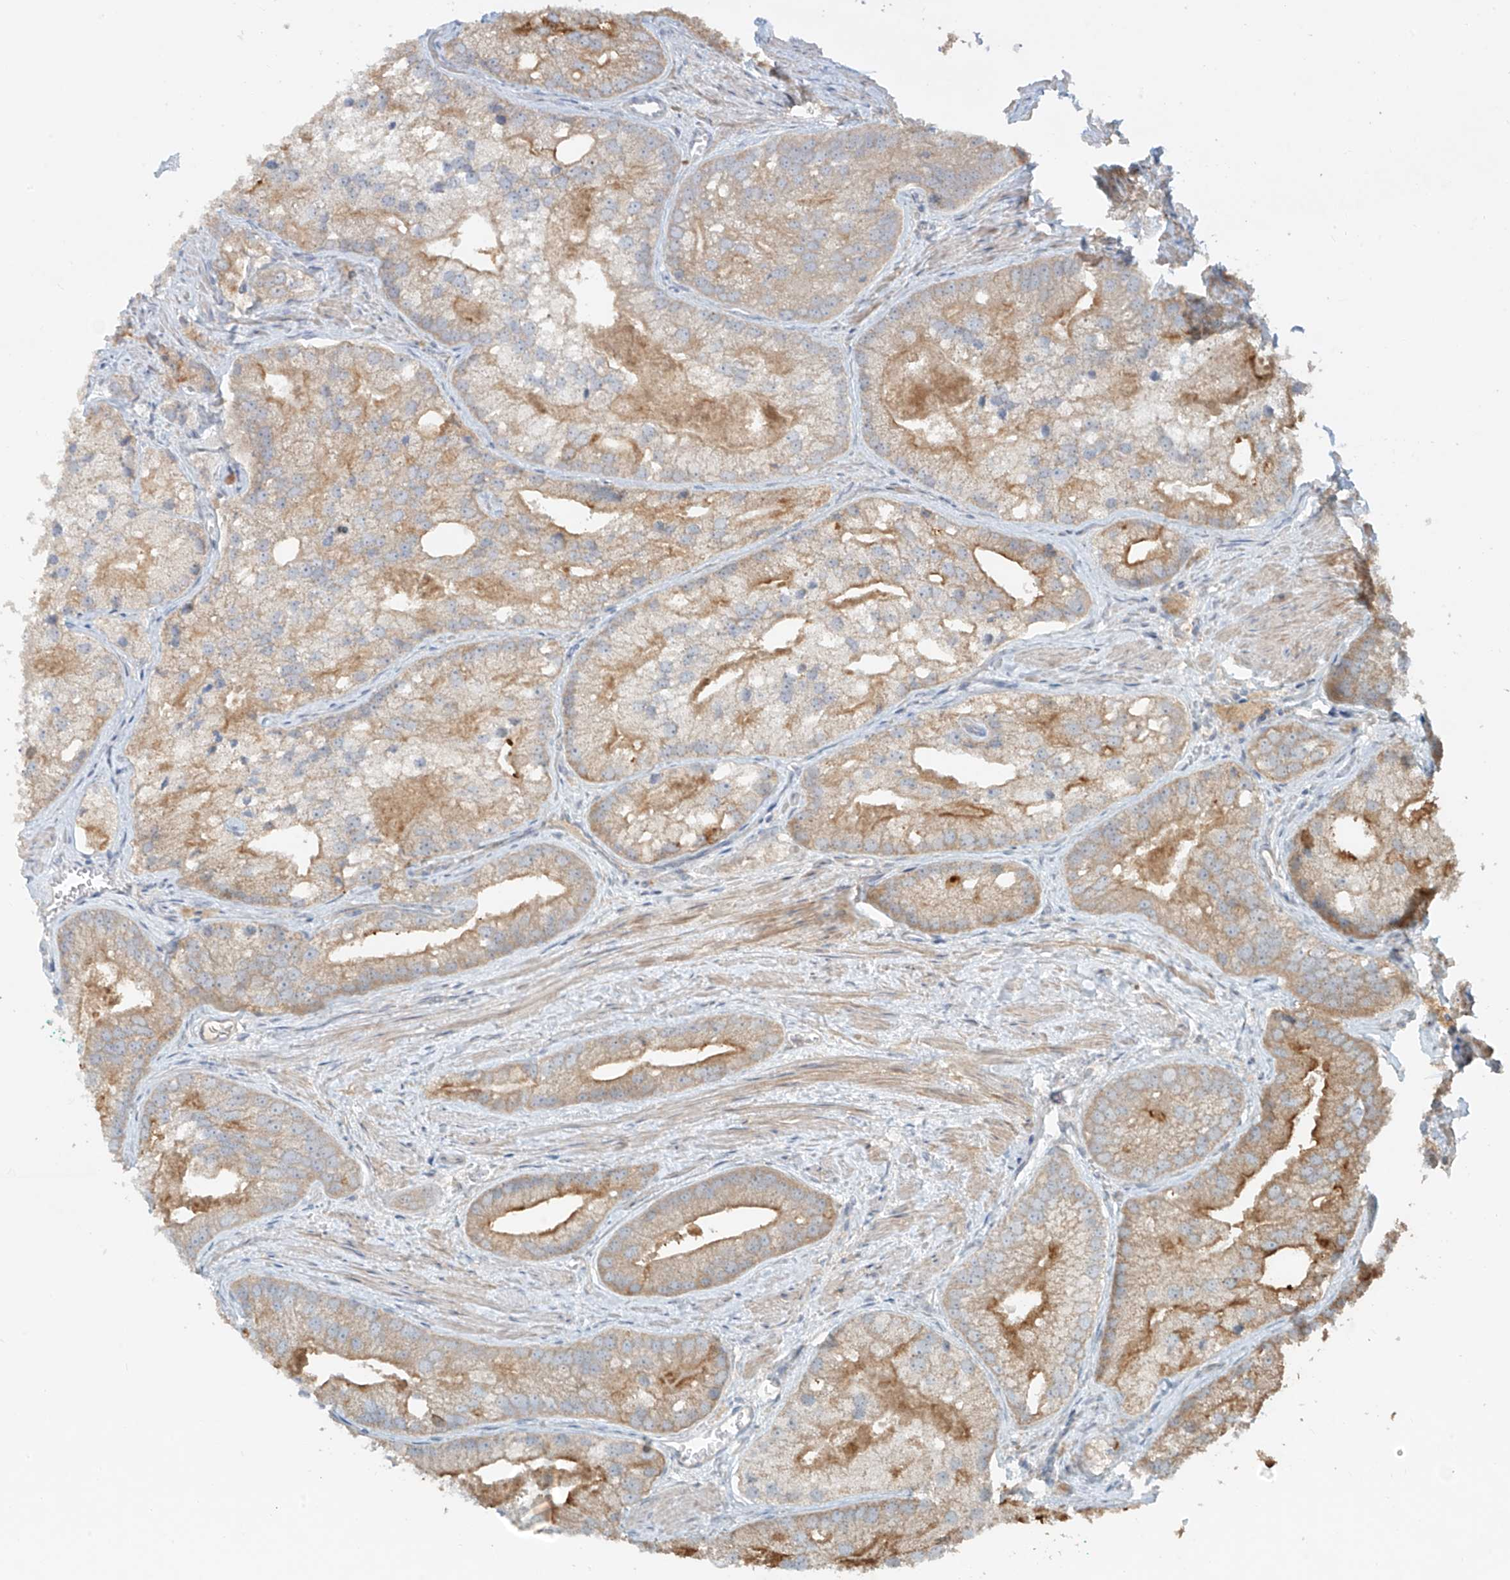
{"staining": {"intensity": "moderate", "quantity": "<25%", "location": "cytoplasmic/membranous"}, "tissue": "prostate cancer", "cell_type": "Tumor cells", "image_type": "cancer", "snomed": [{"axis": "morphology", "description": "Adenocarcinoma, Low grade"}, {"axis": "topography", "description": "Prostate"}], "caption": "Brown immunohistochemical staining in prostate low-grade adenocarcinoma displays moderate cytoplasmic/membranous expression in approximately <25% of tumor cells.", "gene": "TMEM61", "patient": {"sex": "male", "age": 69}}